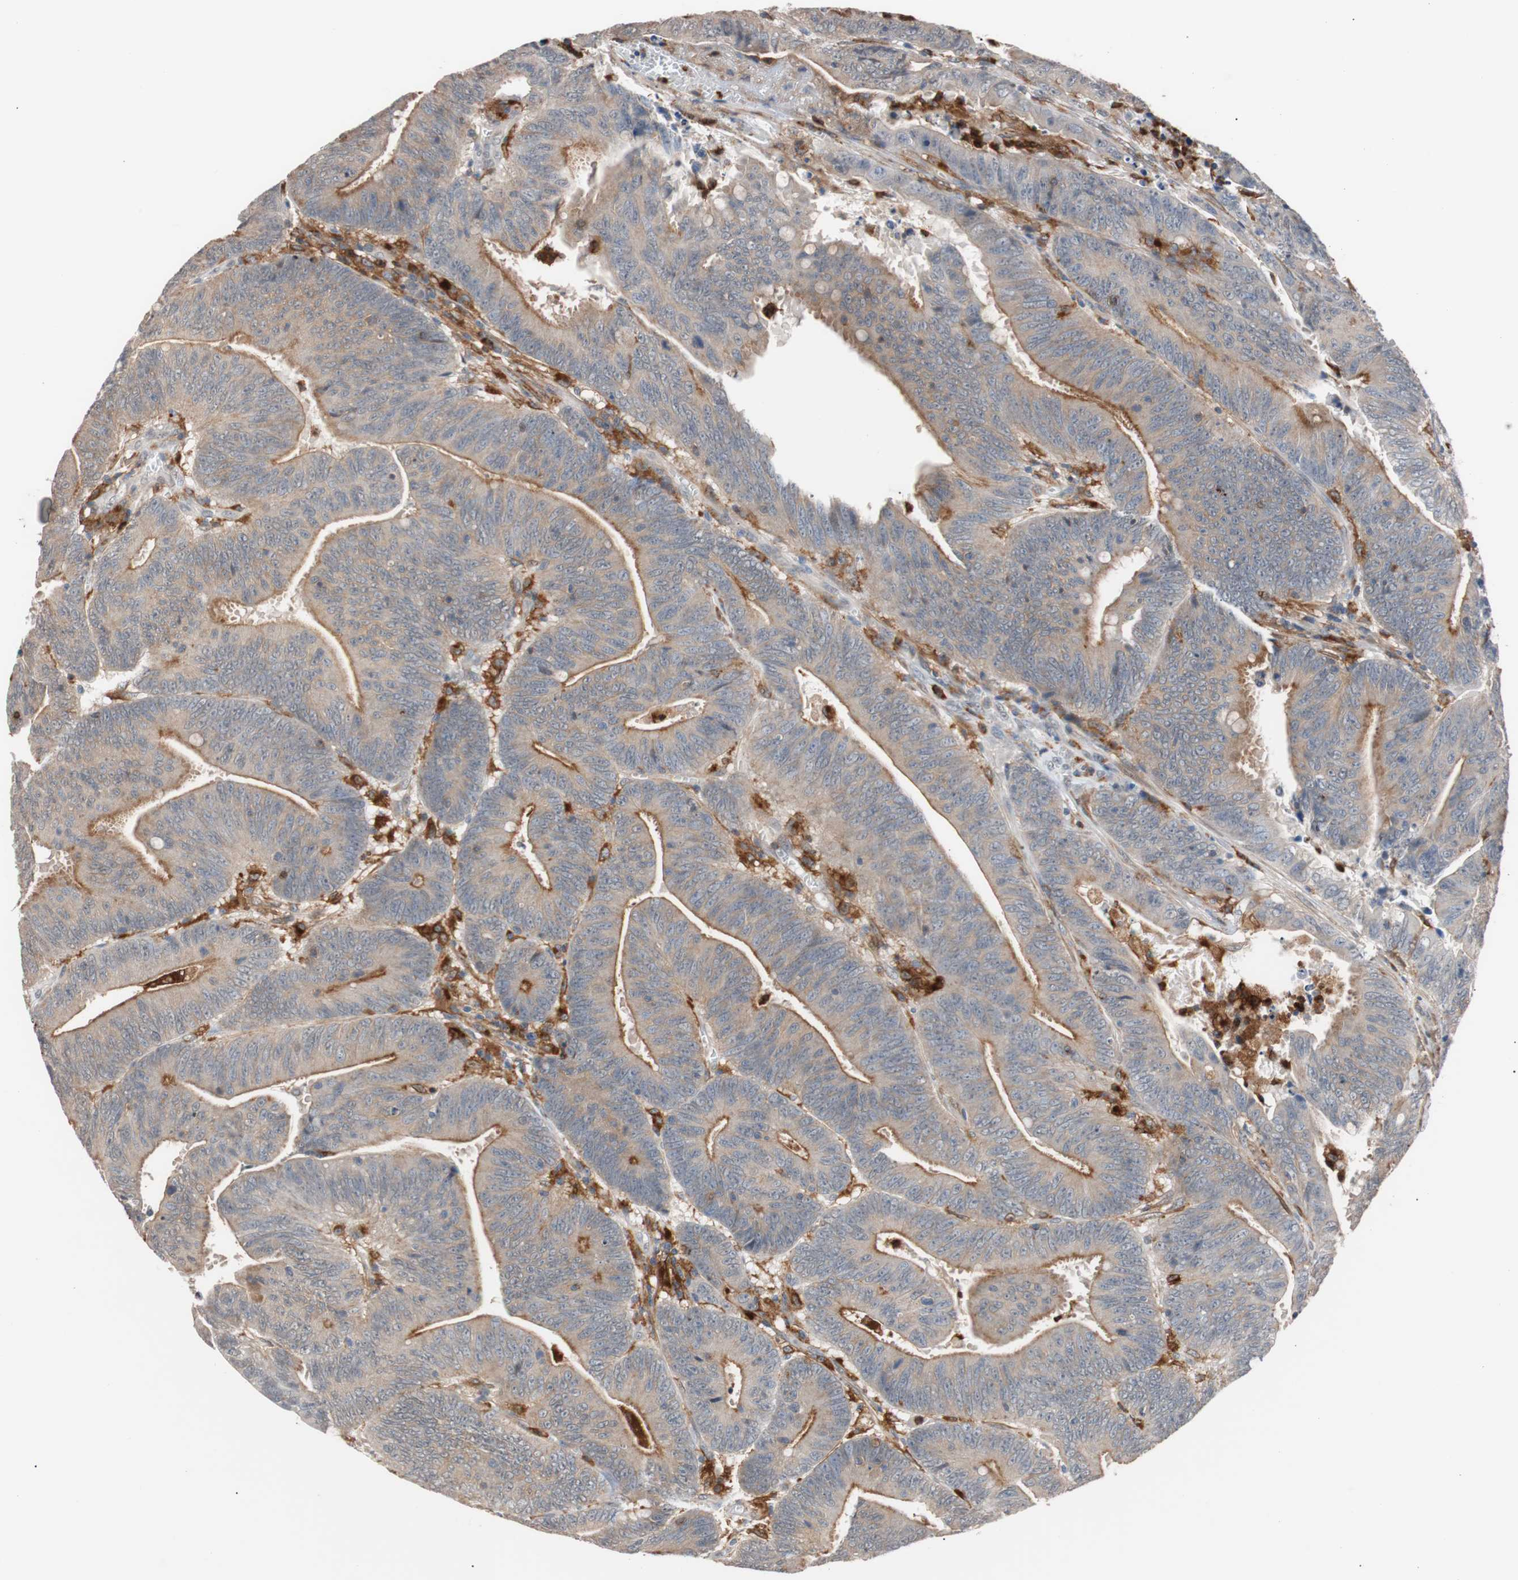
{"staining": {"intensity": "weak", "quantity": "25%-75%", "location": "cytoplasmic/membranous"}, "tissue": "colorectal cancer", "cell_type": "Tumor cells", "image_type": "cancer", "snomed": [{"axis": "morphology", "description": "Adenocarcinoma, NOS"}, {"axis": "topography", "description": "Colon"}], "caption": "Colorectal adenocarcinoma stained with DAB (3,3'-diaminobenzidine) IHC shows low levels of weak cytoplasmic/membranous staining in approximately 25%-75% of tumor cells.", "gene": "LITAF", "patient": {"sex": "male", "age": 45}}